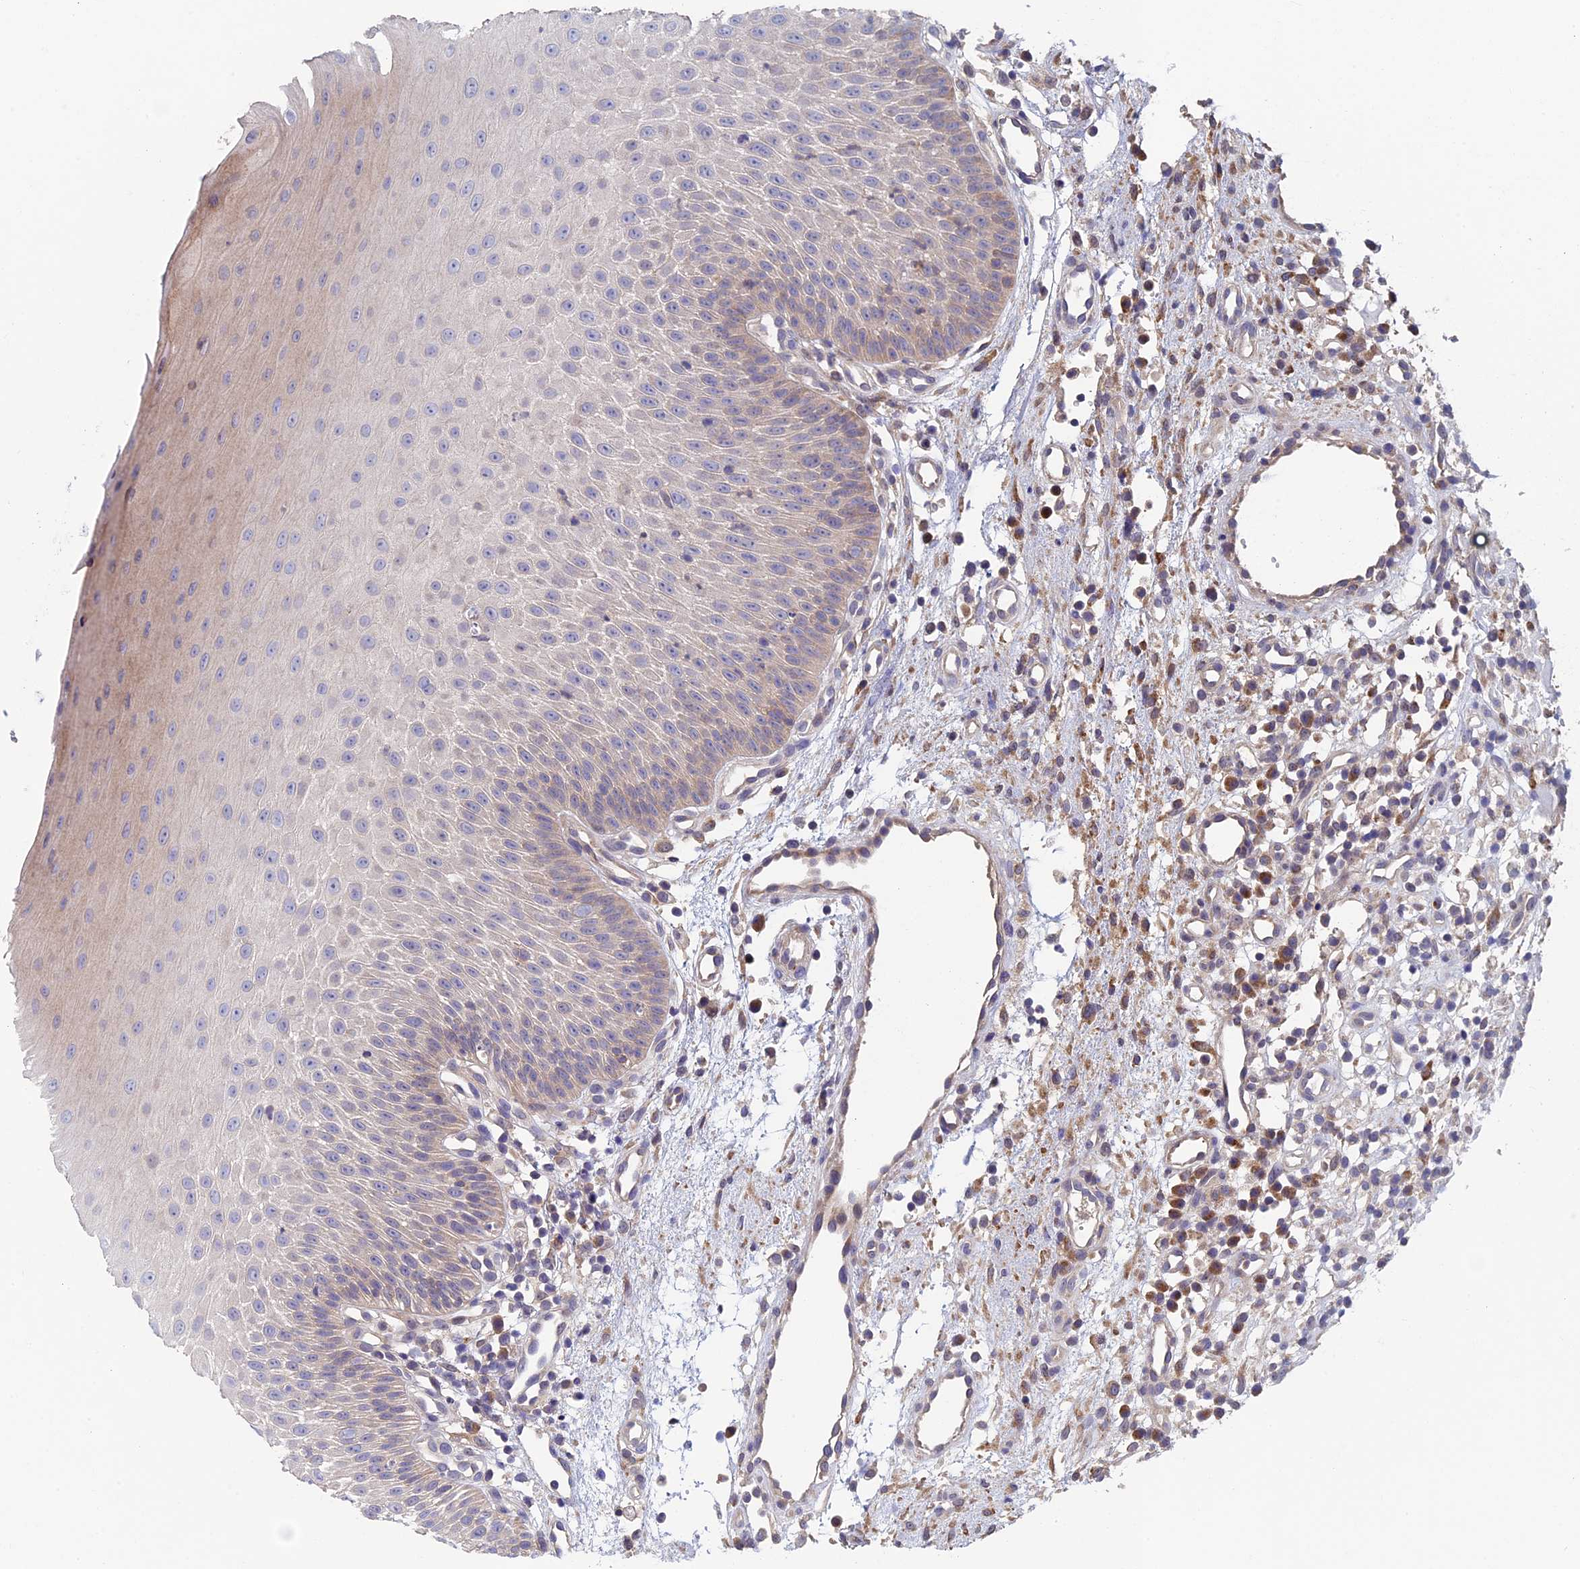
{"staining": {"intensity": "weak", "quantity": "<25%", "location": "cytoplasmic/membranous"}, "tissue": "oral mucosa", "cell_type": "Squamous epithelial cells", "image_type": "normal", "snomed": [{"axis": "morphology", "description": "Normal tissue, NOS"}, {"axis": "topography", "description": "Oral tissue"}], "caption": "Immunohistochemistry photomicrograph of benign oral mucosa stained for a protein (brown), which exhibits no positivity in squamous epithelial cells. The staining was performed using DAB to visualize the protein expression in brown, while the nuclei were stained in blue with hematoxylin (Magnification: 20x).", "gene": "LCMT1", "patient": {"sex": "female", "age": 13}}